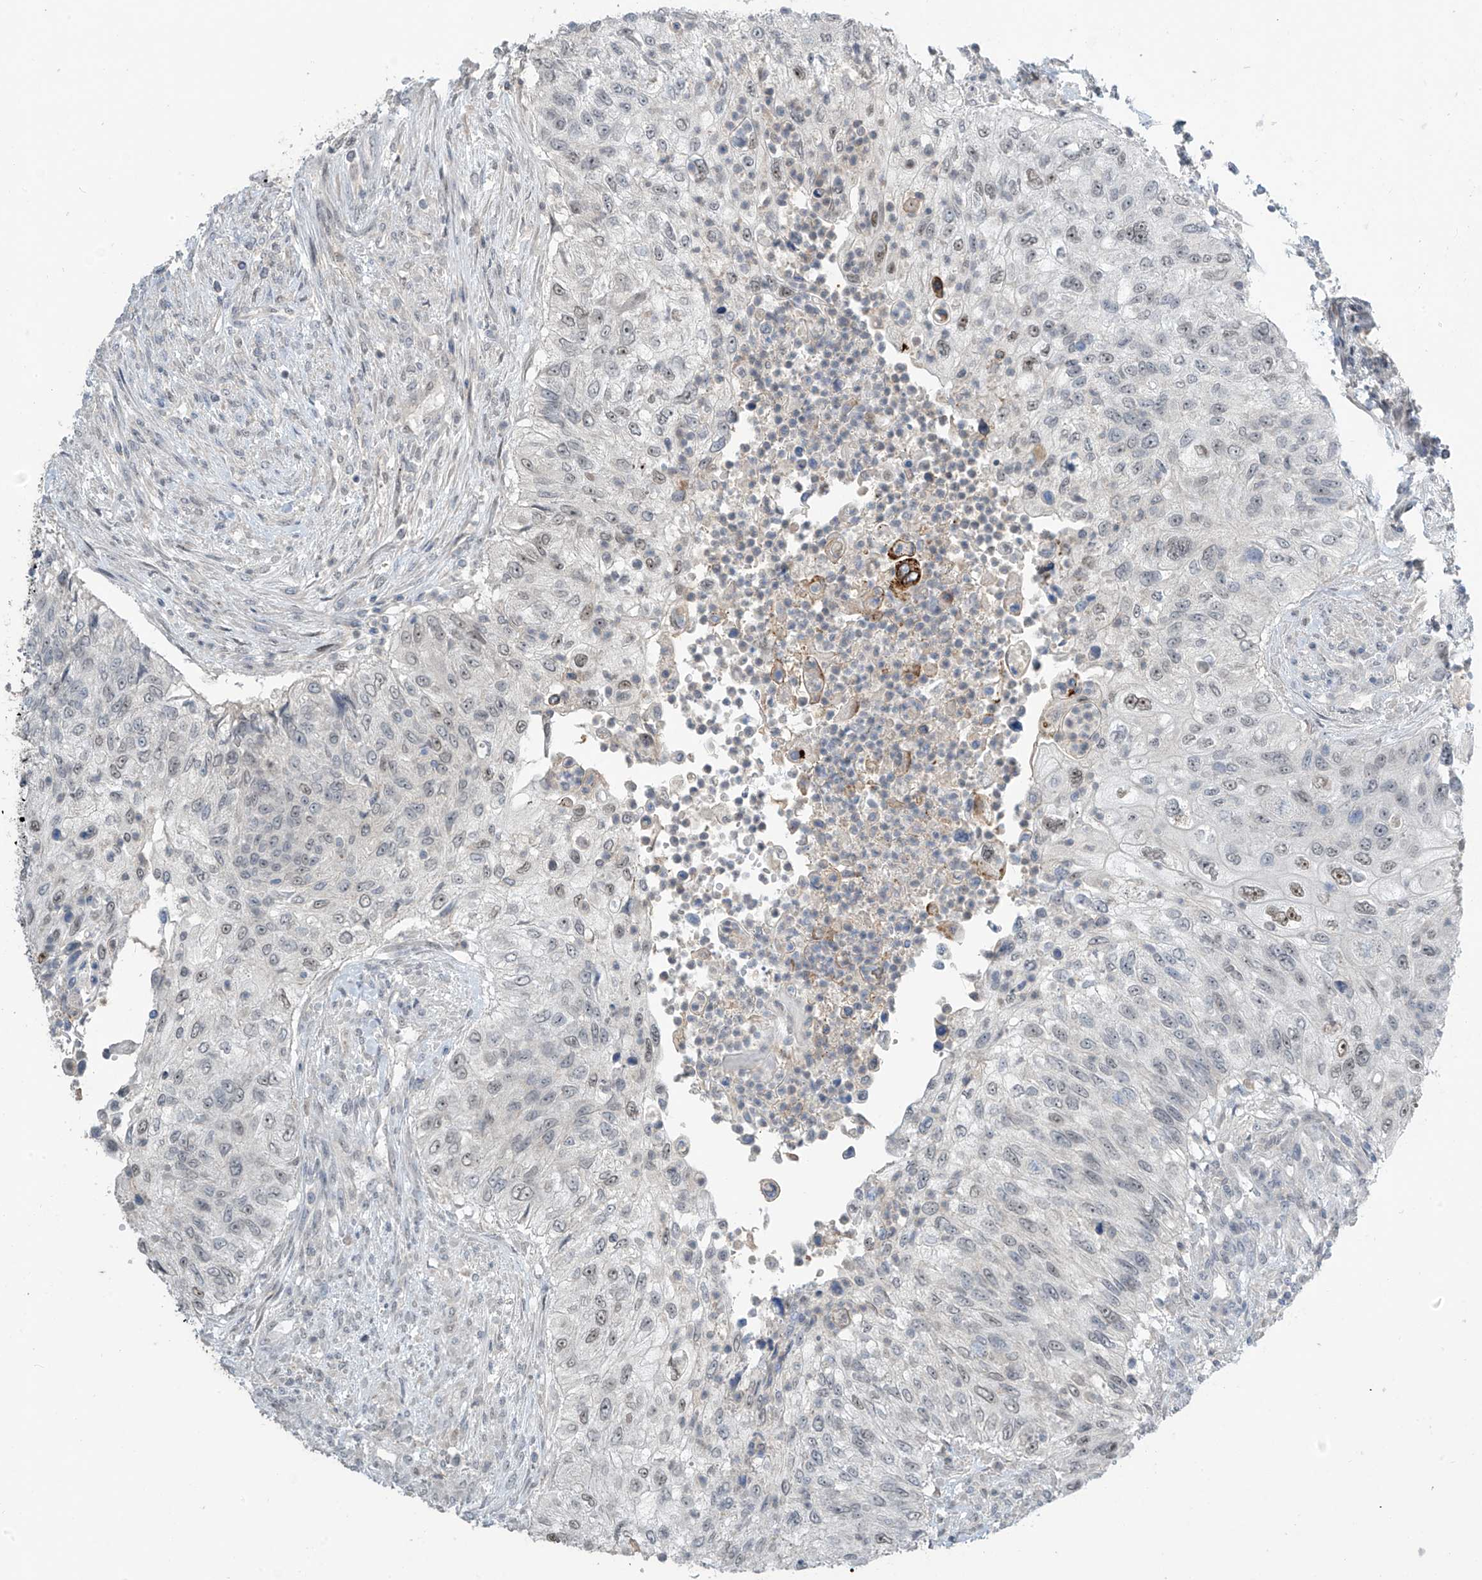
{"staining": {"intensity": "negative", "quantity": "none", "location": "none"}, "tissue": "urothelial cancer", "cell_type": "Tumor cells", "image_type": "cancer", "snomed": [{"axis": "morphology", "description": "Urothelial carcinoma, High grade"}, {"axis": "topography", "description": "Urinary bladder"}], "caption": "DAB immunohistochemical staining of urothelial cancer displays no significant positivity in tumor cells. The staining is performed using DAB brown chromogen with nuclei counter-stained in using hematoxylin.", "gene": "METAP1D", "patient": {"sex": "female", "age": 60}}